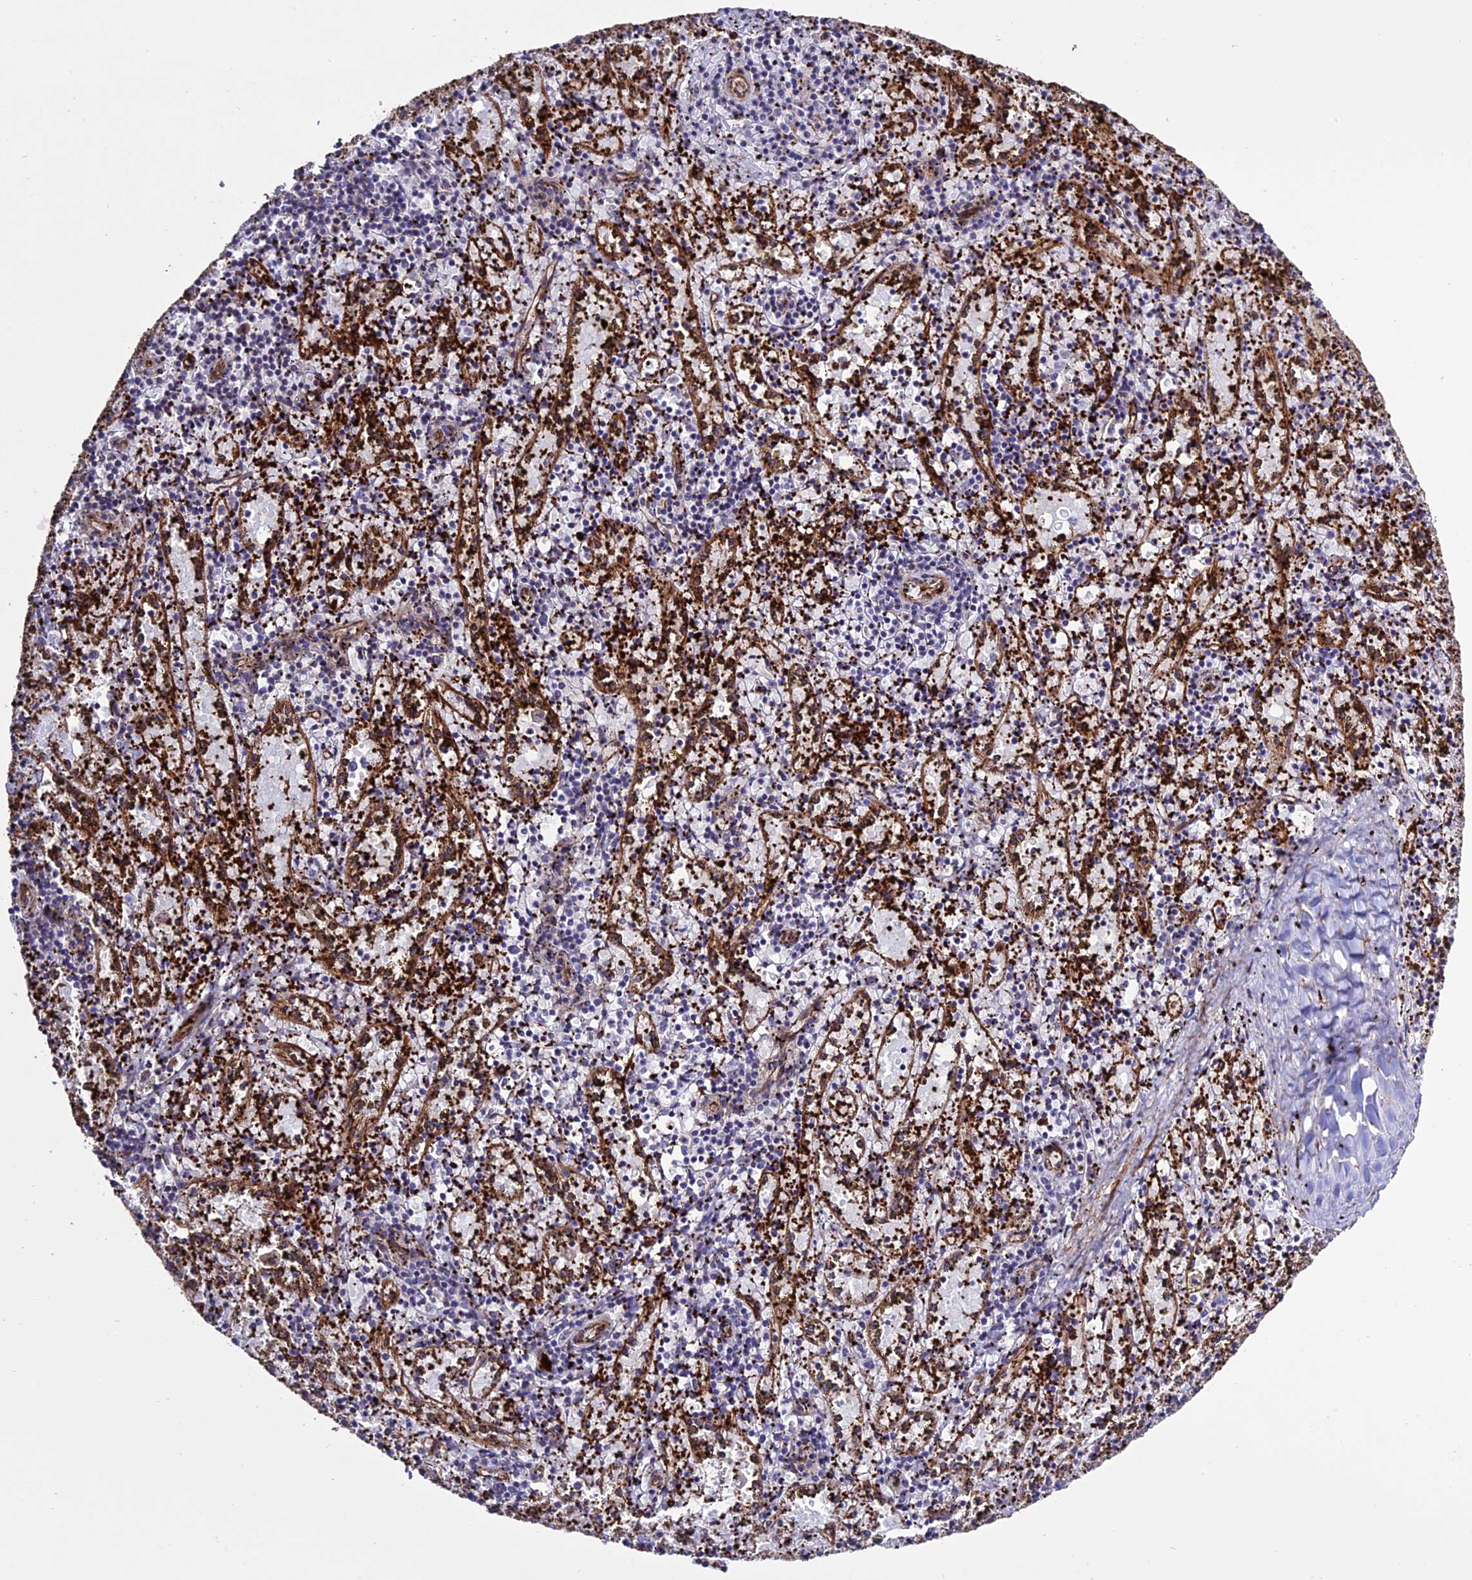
{"staining": {"intensity": "negative", "quantity": "none", "location": "none"}, "tissue": "spleen", "cell_type": "Cells in red pulp", "image_type": "normal", "snomed": [{"axis": "morphology", "description": "Normal tissue, NOS"}, {"axis": "topography", "description": "Spleen"}], "caption": "A micrograph of spleen stained for a protein shows no brown staining in cells in red pulp.", "gene": "REX1BD", "patient": {"sex": "male", "age": 11}}